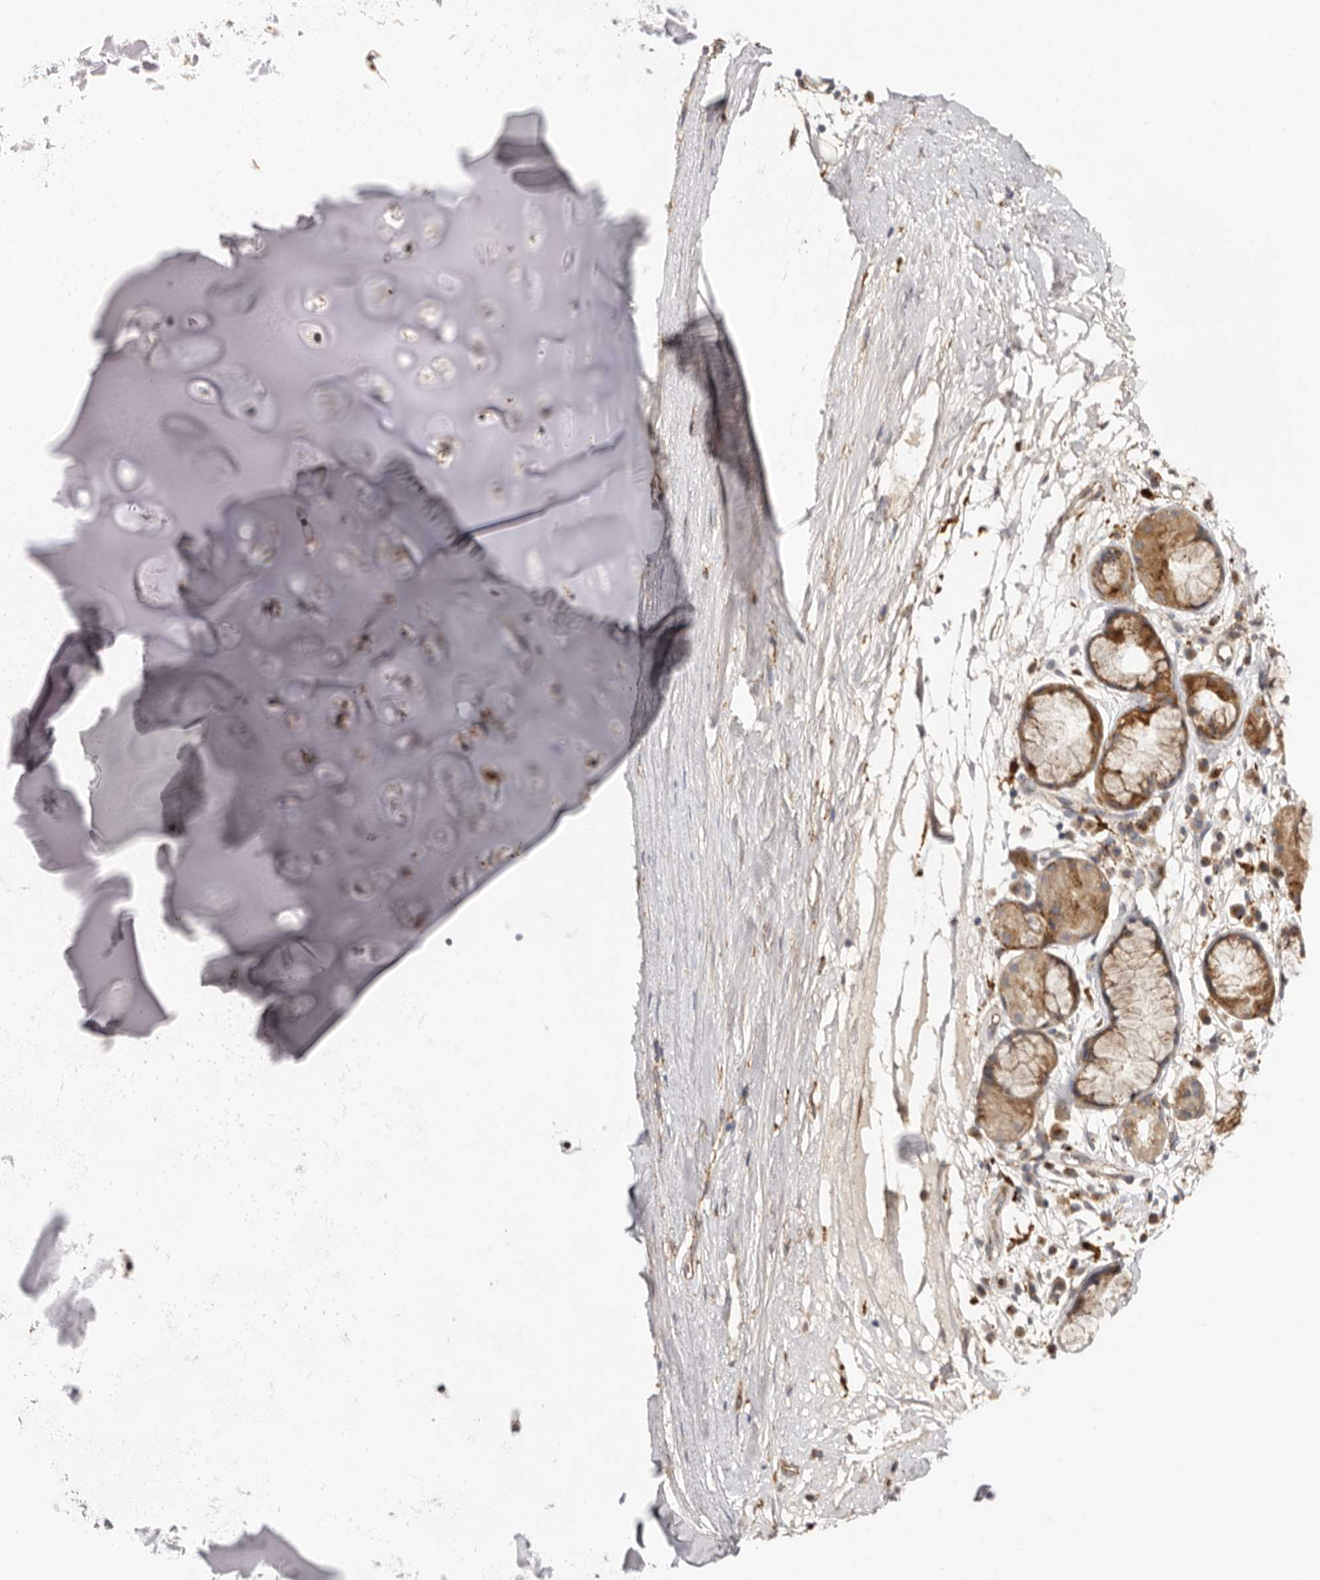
{"staining": {"intensity": "negative", "quantity": "<25%", "location": "none"}, "tissue": "adipose tissue", "cell_type": "Adipocytes", "image_type": "normal", "snomed": [{"axis": "morphology", "description": "Normal tissue, NOS"}, {"axis": "topography", "description": "Cartilage tissue"}], "caption": "Immunohistochemistry (IHC) of normal human adipose tissue shows no staining in adipocytes. (DAB (3,3'-diaminobenzidine) immunohistochemistry with hematoxylin counter stain).", "gene": "GRN", "patient": {"sex": "female", "age": 63}}